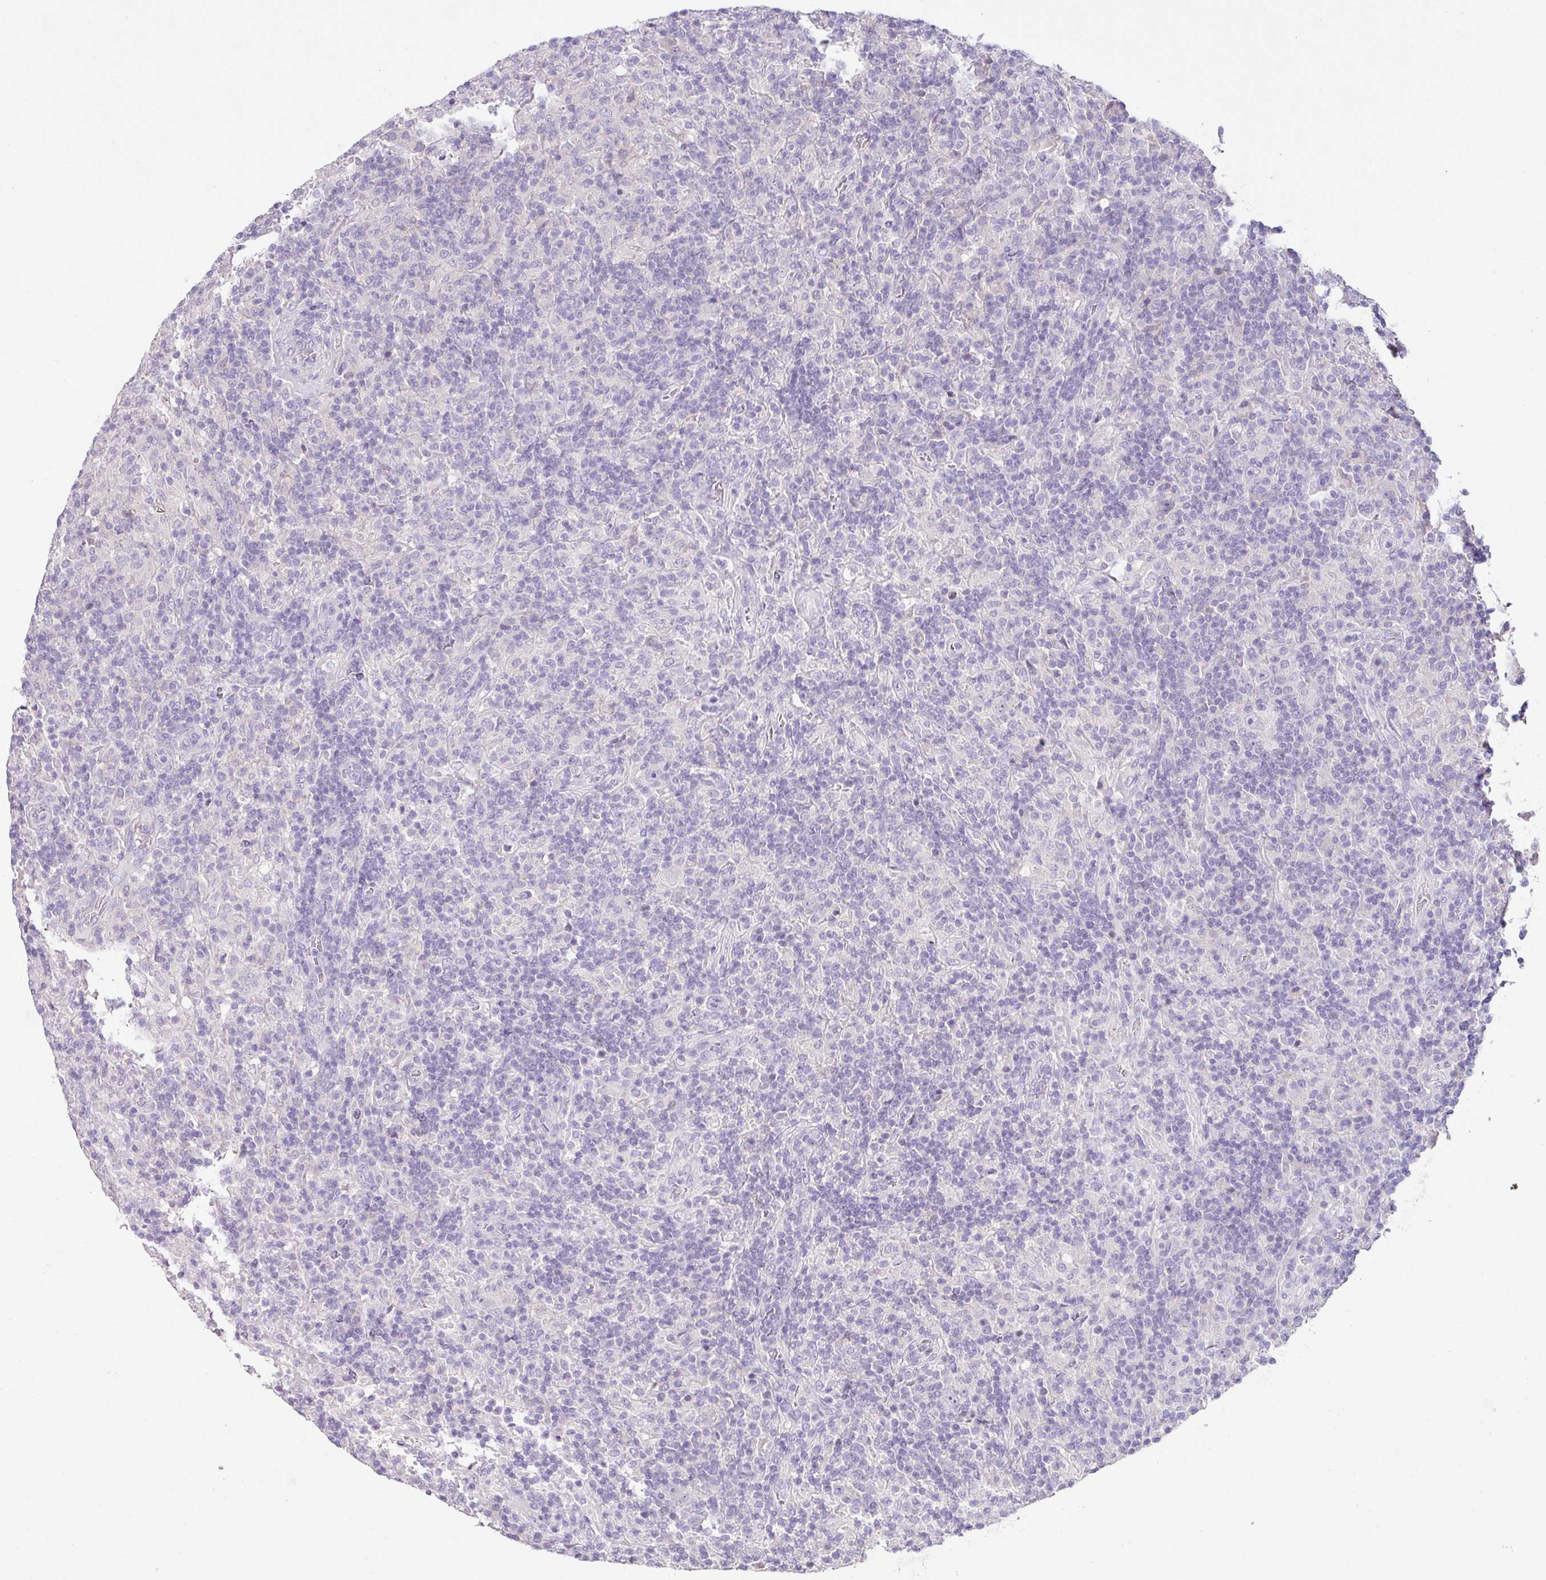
{"staining": {"intensity": "negative", "quantity": "none", "location": "none"}, "tissue": "lymphoma", "cell_type": "Tumor cells", "image_type": "cancer", "snomed": [{"axis": "morphology", "description": "Hodgkin's disease, NOS"}, {"axis": "topography", "description": "Lymph node"}], "caption": "IHC histopathology image of neoplastic tissue: human lymphoma stained with DAB (3,3'-diaminobenzidine) displays no significant protein expression in tumor cells.", "gene": "OR6C6", "patient": {"sex": "male", "age": 70}}